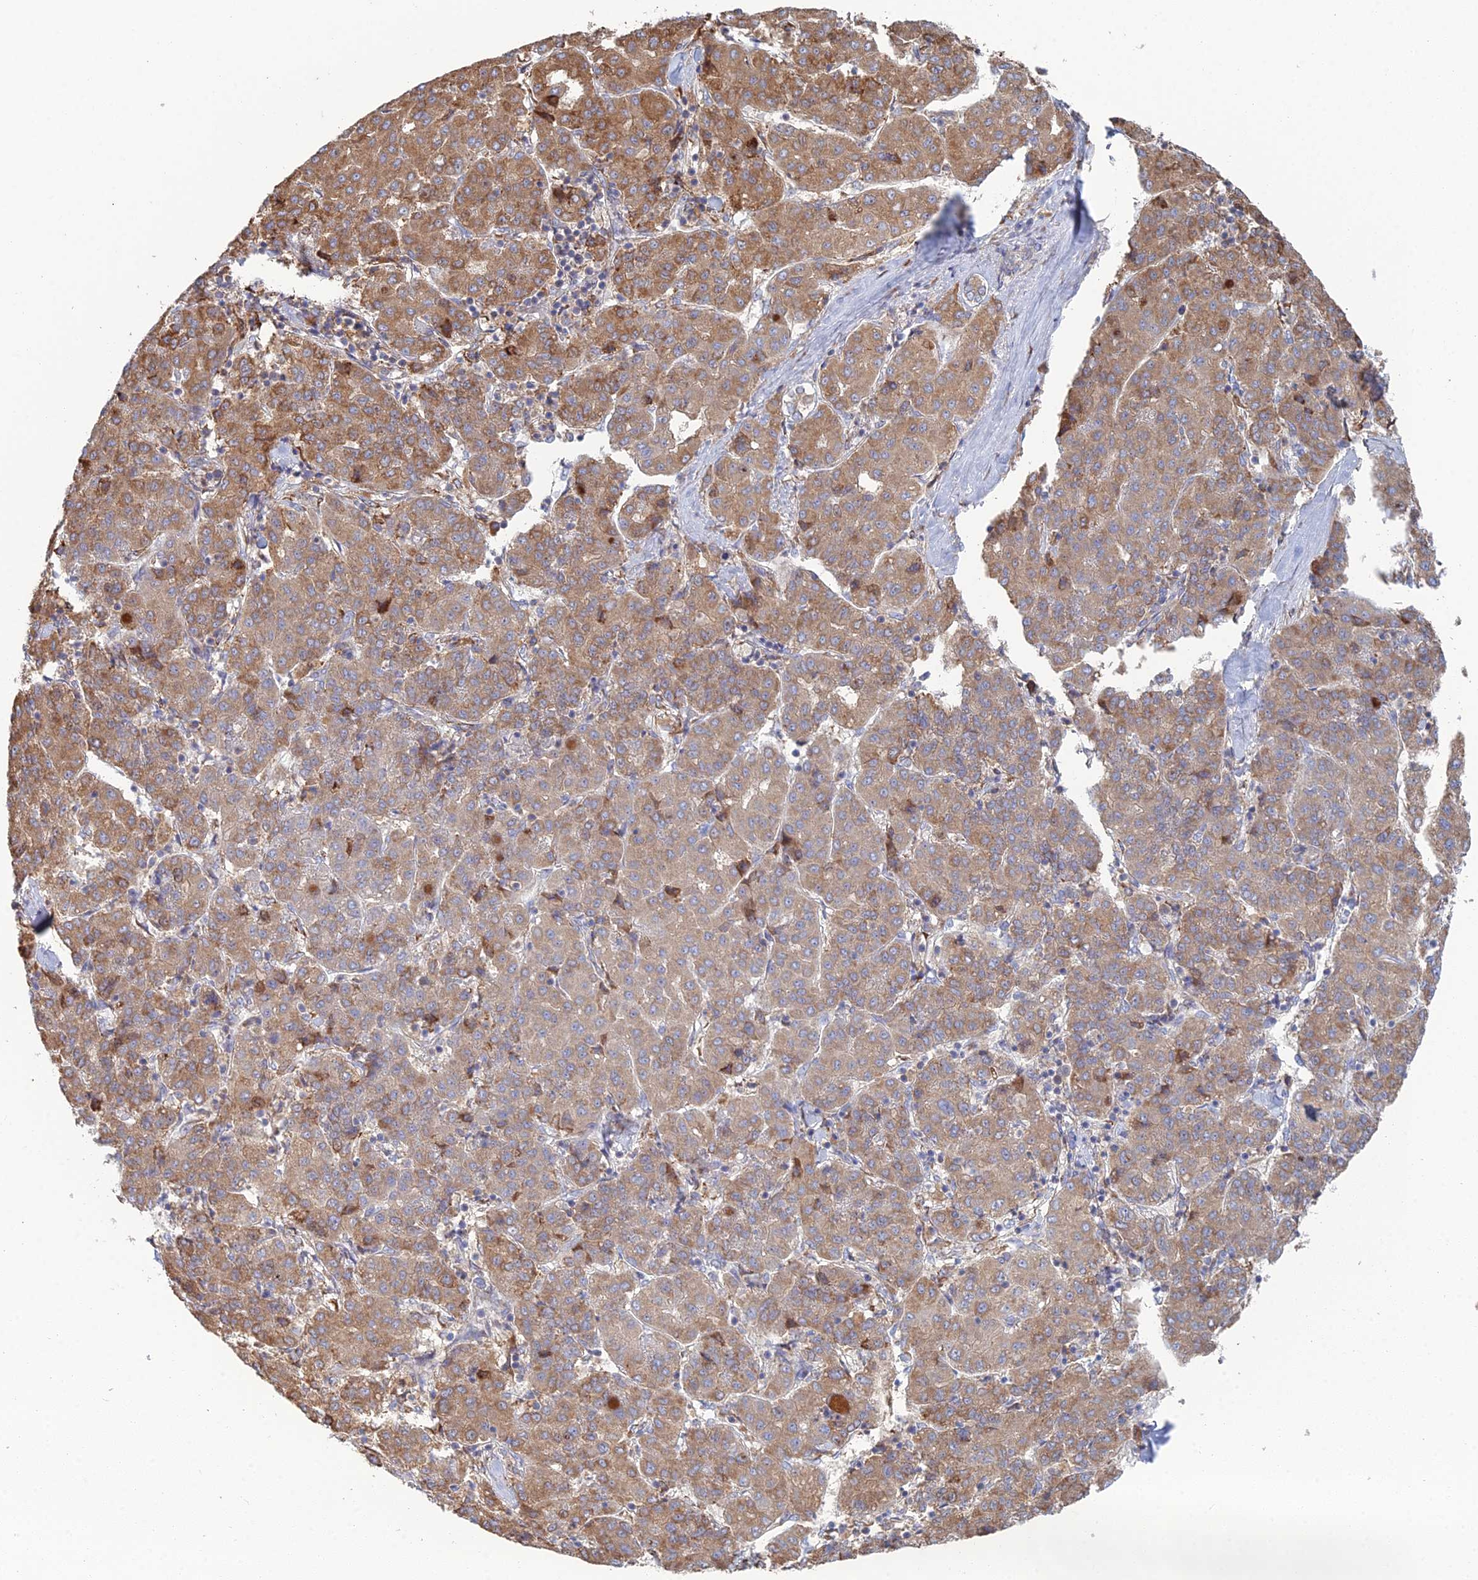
{"staining": {"intensity": "moderate", "quantity": ">75%", "location": "cytoplasmic/membranous"}, "tissue": "liver cancer", "cell_type": "Tumor cells", "image_type": "cancer", "snomed": [{"axis": "morphology", "description": "Carcinoma, Hepatocellular, NOS"}, {"axis": "topography", "description": "Liver"}], "caption": "Immunohistochemical staining of human liver cancer (hepatocellular carcinoma) shows moderate cytoplasmic/membranous protein expression in about >75% of tumor cells. (Stains: DAB in brown, nuclei in blue, Microscopy: brightfield microscopy at high magnification).", "gene": "TRAPPC6A", "patient": {"sex": "male", "age": 65}}